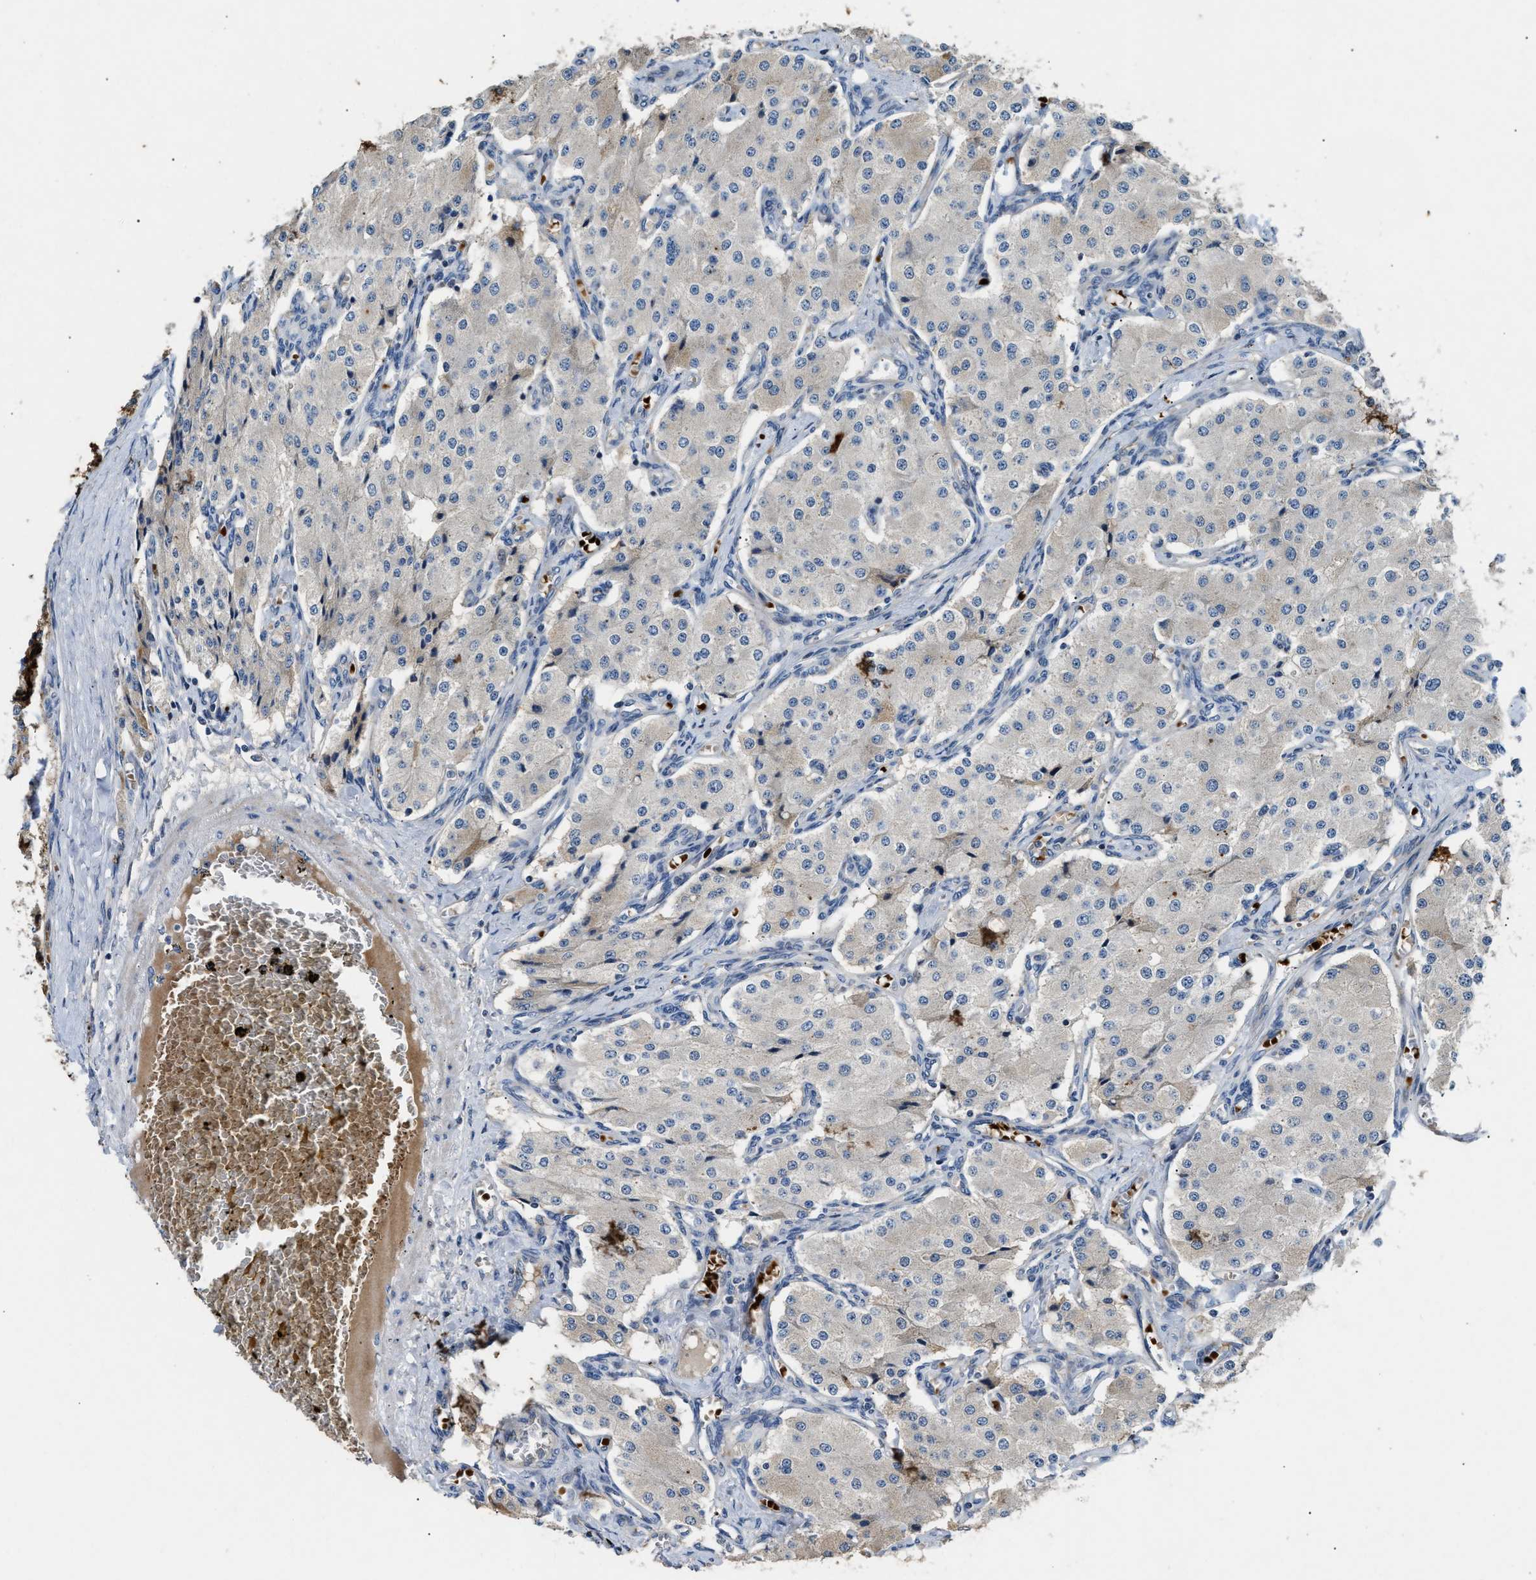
{"staining": {"intensity": "moderate", "quantity": "<25%", "location": "cytoplasmic/membranous"}, "tissue": "carcinoid", "cell_type": "Tumor cells", "image_type": "cancer", "snomed": [{"axis": "morphology", "description": "Carcinoid, malignant, NOS"}, {"axis": "topography", "description": "Colon"}], "caption": "Malignant carcinoid was stained to show a protein in brown. There is low levels of moderate cytoplasmic/membranous staining in about <25% of tumor cells.", "gene": "IL17RC", "patient": {"sex": "female", "age": 52}}